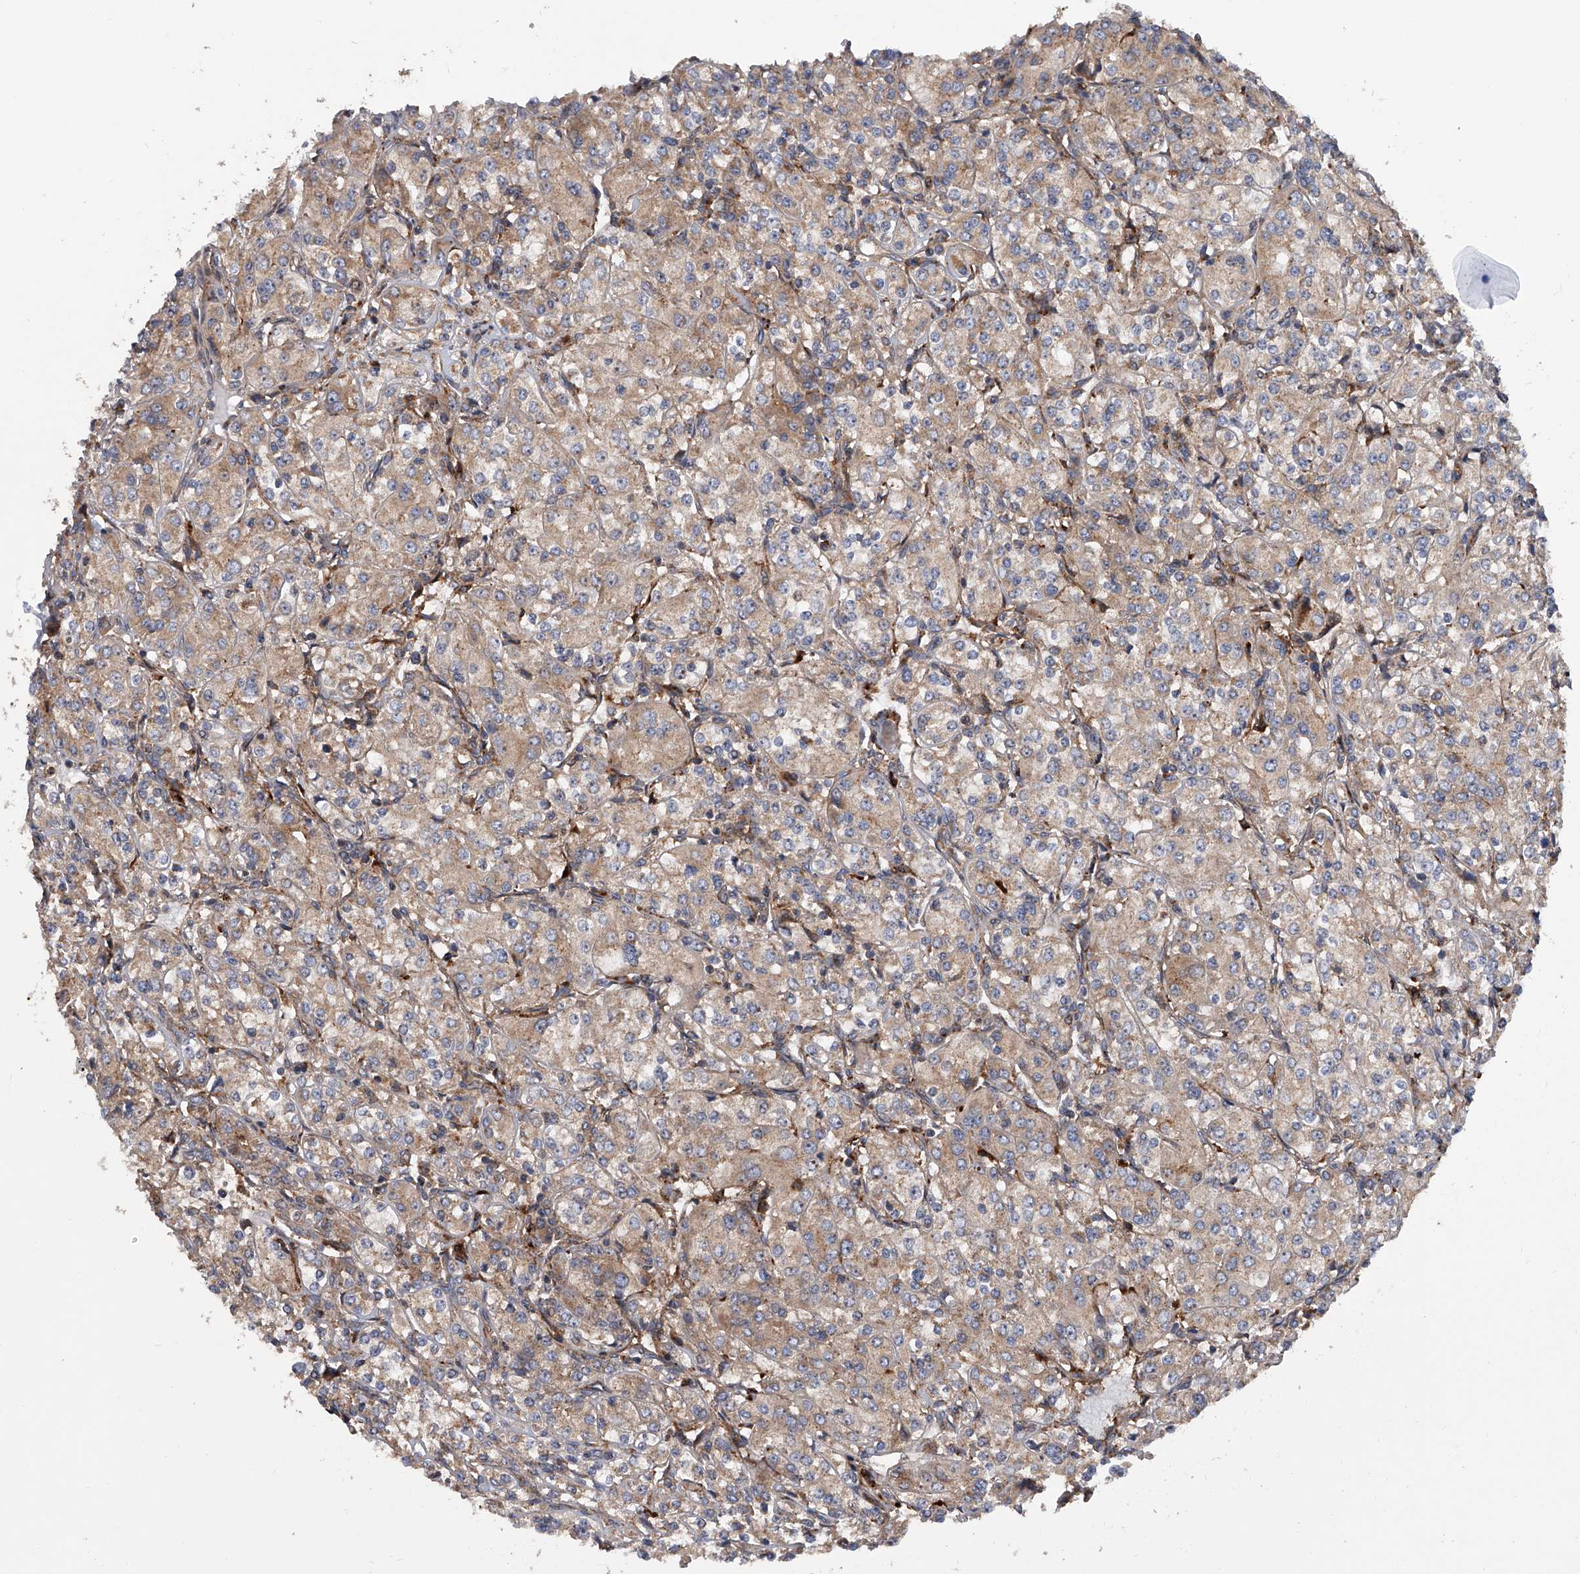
{"staining": {"intensity": "weak", "quantity": ">75%", "location": "cytoplasmic/membranous"}, "tissue": "renal cancer", "cell_type": "Tumor cells", "image_type": "cancer", "snomed": [{"axis": "morphology", "description": "Adenocarcinoma, NOS"}, {"axis": "topography", "description": "Kidney"}], "caption": "Renal cancer stained for a protein demonstrates weak cytoplasmic/membranous positivity in tumor cells.", "gene": "USP47", "patient": {"sex": "male", "age": 77}}